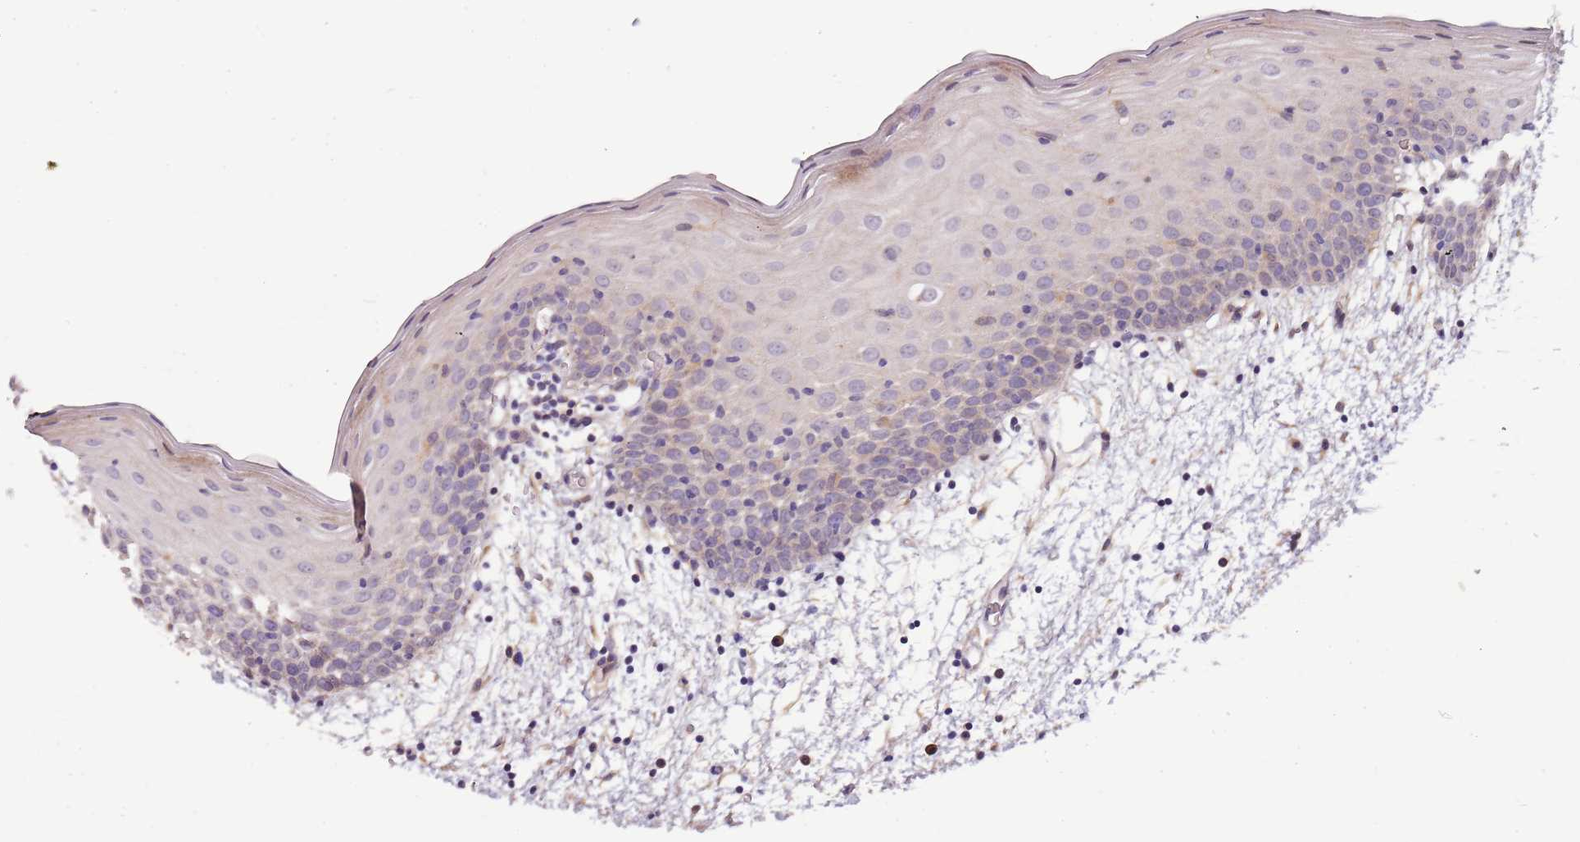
{"staining": {"intensity": "weak", "quantity": "<25%", "location": "cytoplasmic/membranous"}, "tissue": "oral mucosa", "cell_type": "Squamous epithelial cells", "image_type": "normal", "snomed": [{"axis": "morphology", "description": "Normal tissue, NOS"}, {"axis": "topography", "description": "Skeletal muscle"}, {"axis": "topography", "description": "Oral tissue"}, {"axis": "topography", "description": "Salivary gland"}, {"axis": "topography", "description": "Peripheral nerve tissue"}], "caption": "A high-resolution image shows IHC staining of unremarkable oral mucosa, which demonstrates no significant positivity in squamous epithelial cells. (Stains: DAB (3,3'-diaminobenzidine) IHC with hematoxylin counter stain, Microscopy: brightfield microscopy at high magnification).", "gene": "NKX2", "patient": {"sex": "male", "age": 54}}